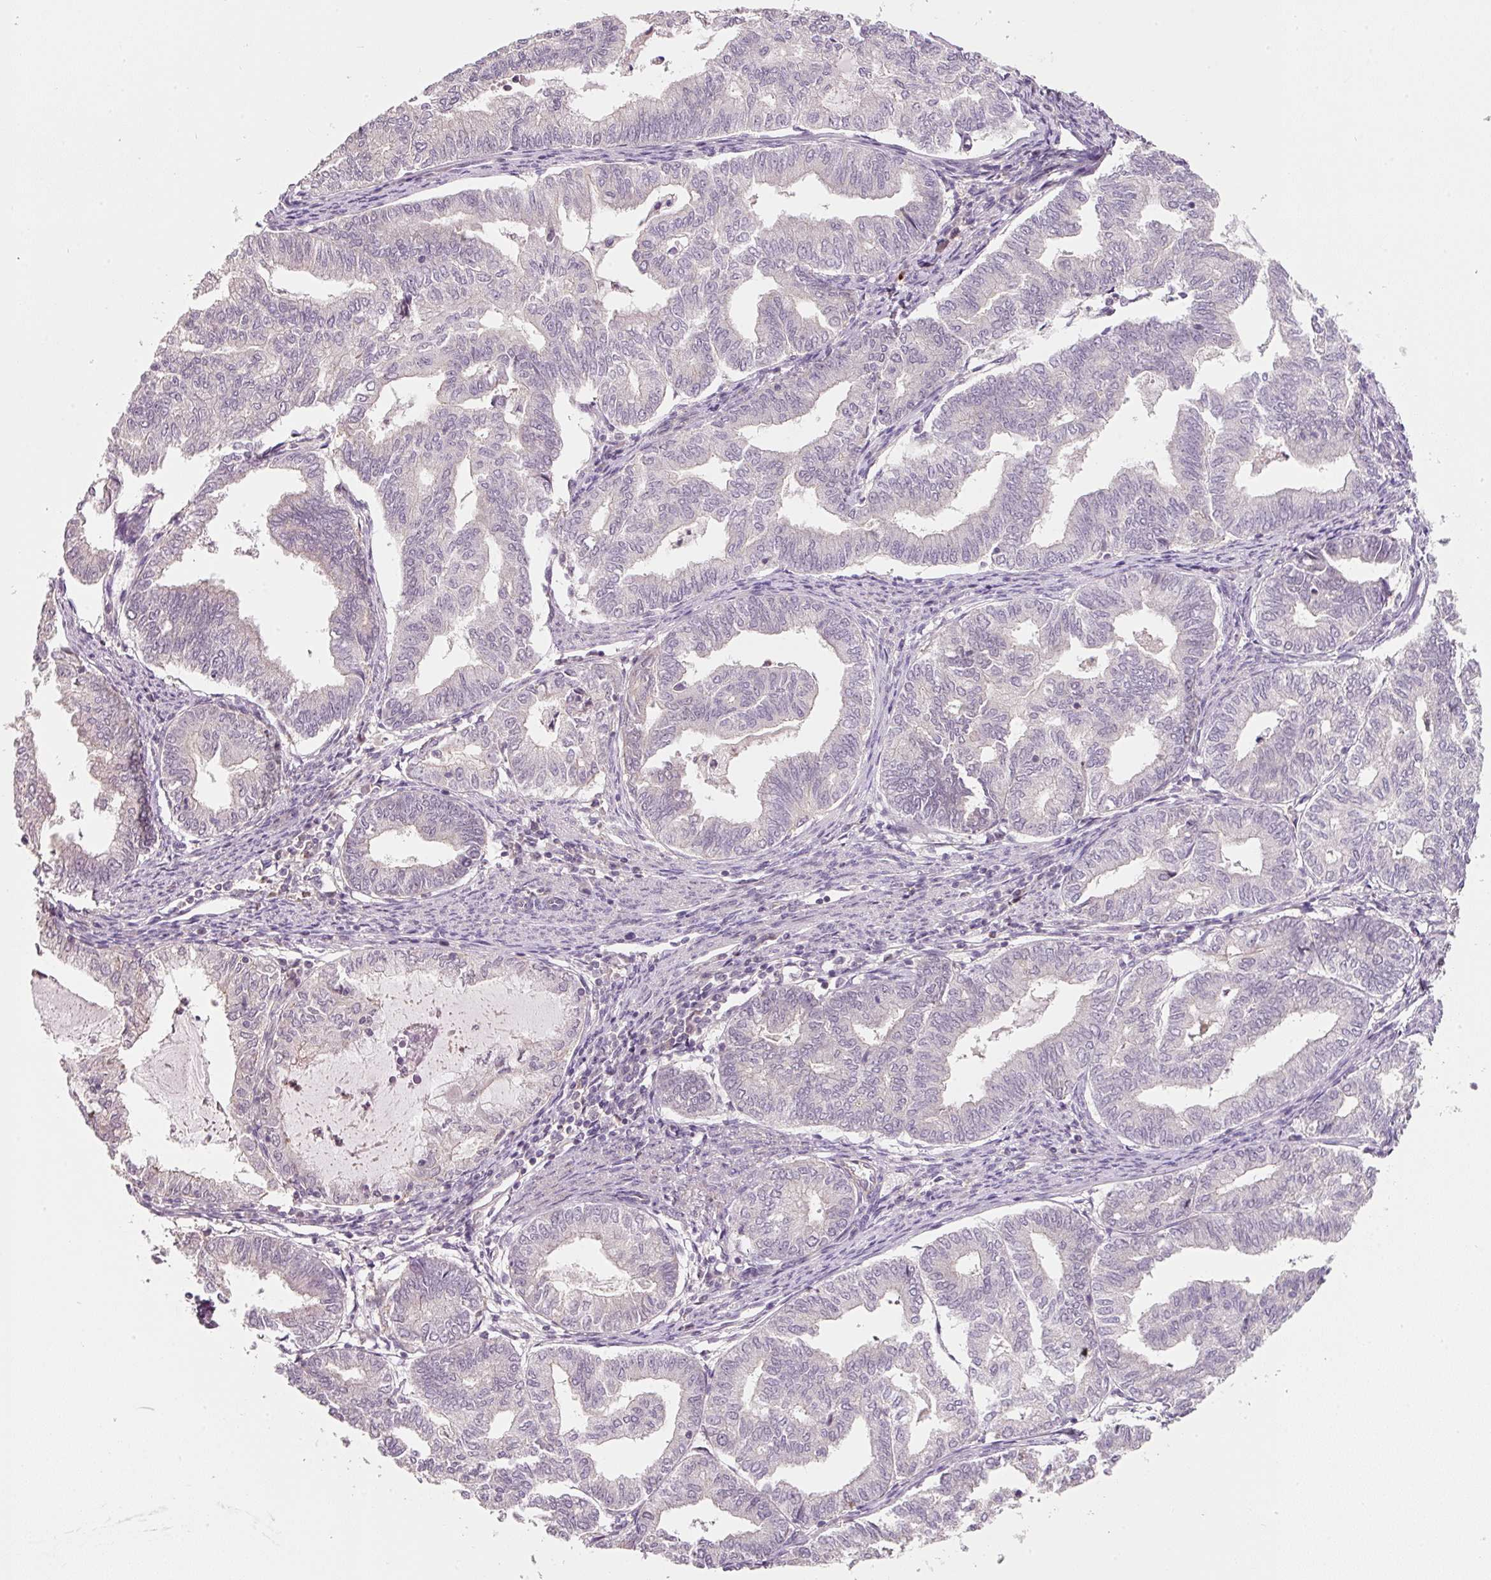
{"staining": {"intensity": "negative", "quantity": "none", "location": "none"}, "tissue": "endometrial cancer", "cell_type": "Tumor cells", "image_type": "cancer", "snomed": [{"axis": "morphology", "description": "Adenocarcinoma, NOS"}, {"axis": "topography", "description": "Endometrium"}], "caption": "Human adenocarcinoma (endometrial) stained for a protein using immunohistochemistry (IHC) shows no expression in tumor cells.", "gene": "TIRAP", "patient": {"sex": "female", "age": 79}}